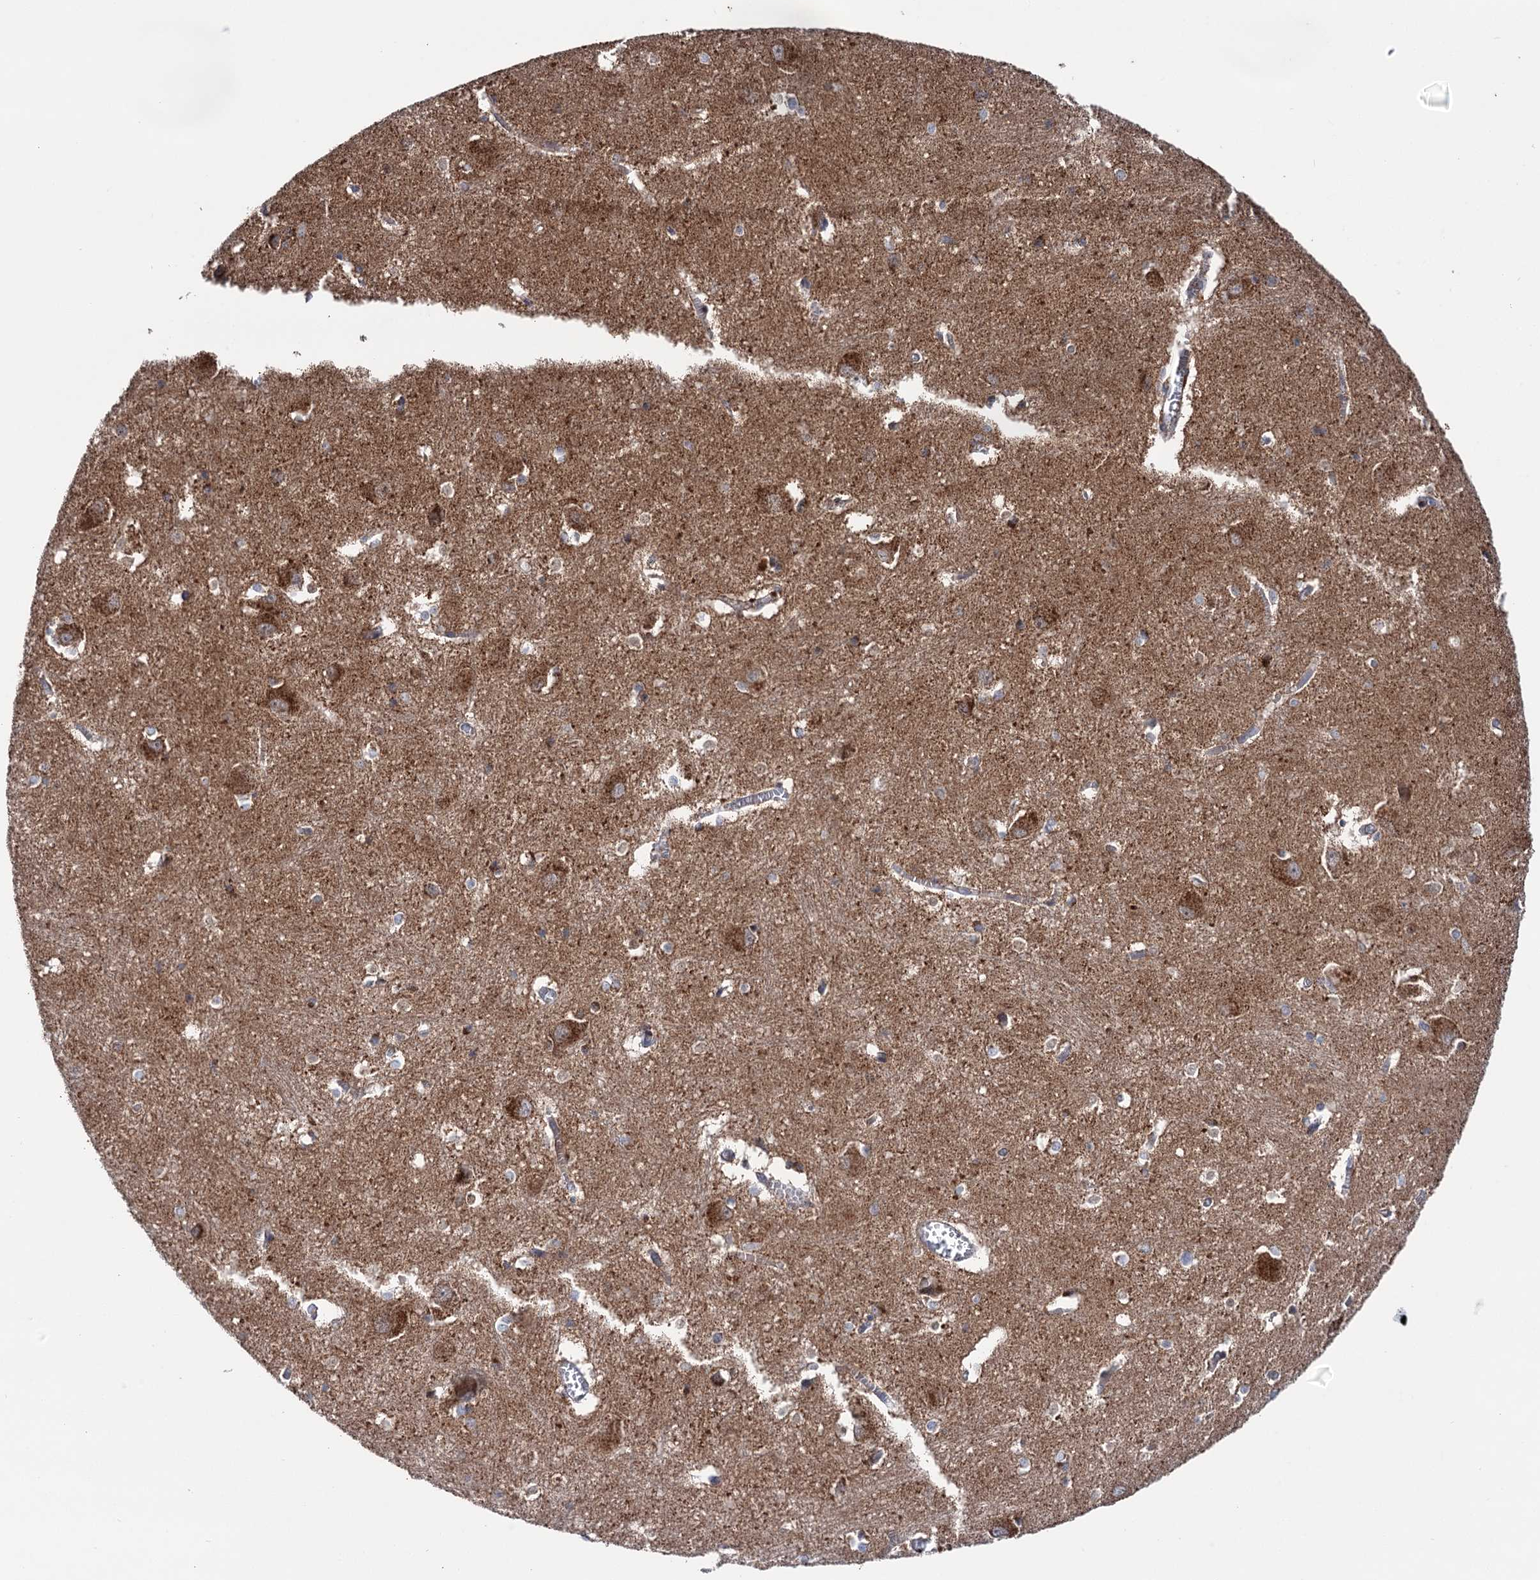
{"staining": {"intensity": "moderate", "quantity": "<25%", "location": "cytoplasmic/membranous"}, "tissue": "caudate", "cell_type": "Glial cells", "image_type": "normal", "snomed": [{"axis": "morphology", "description": "Normal tissue, NOS"}, {"axis": "topography", "description": "Lateral ventricle wall"}], "caption": "Protein staining reveals moderate cytoplasmic/membranous positivity in approximately <25% of glial cells in unremarkable caudate.", "gene": "SUCLA2", "patient": {"sex": "male", "age": 37}}